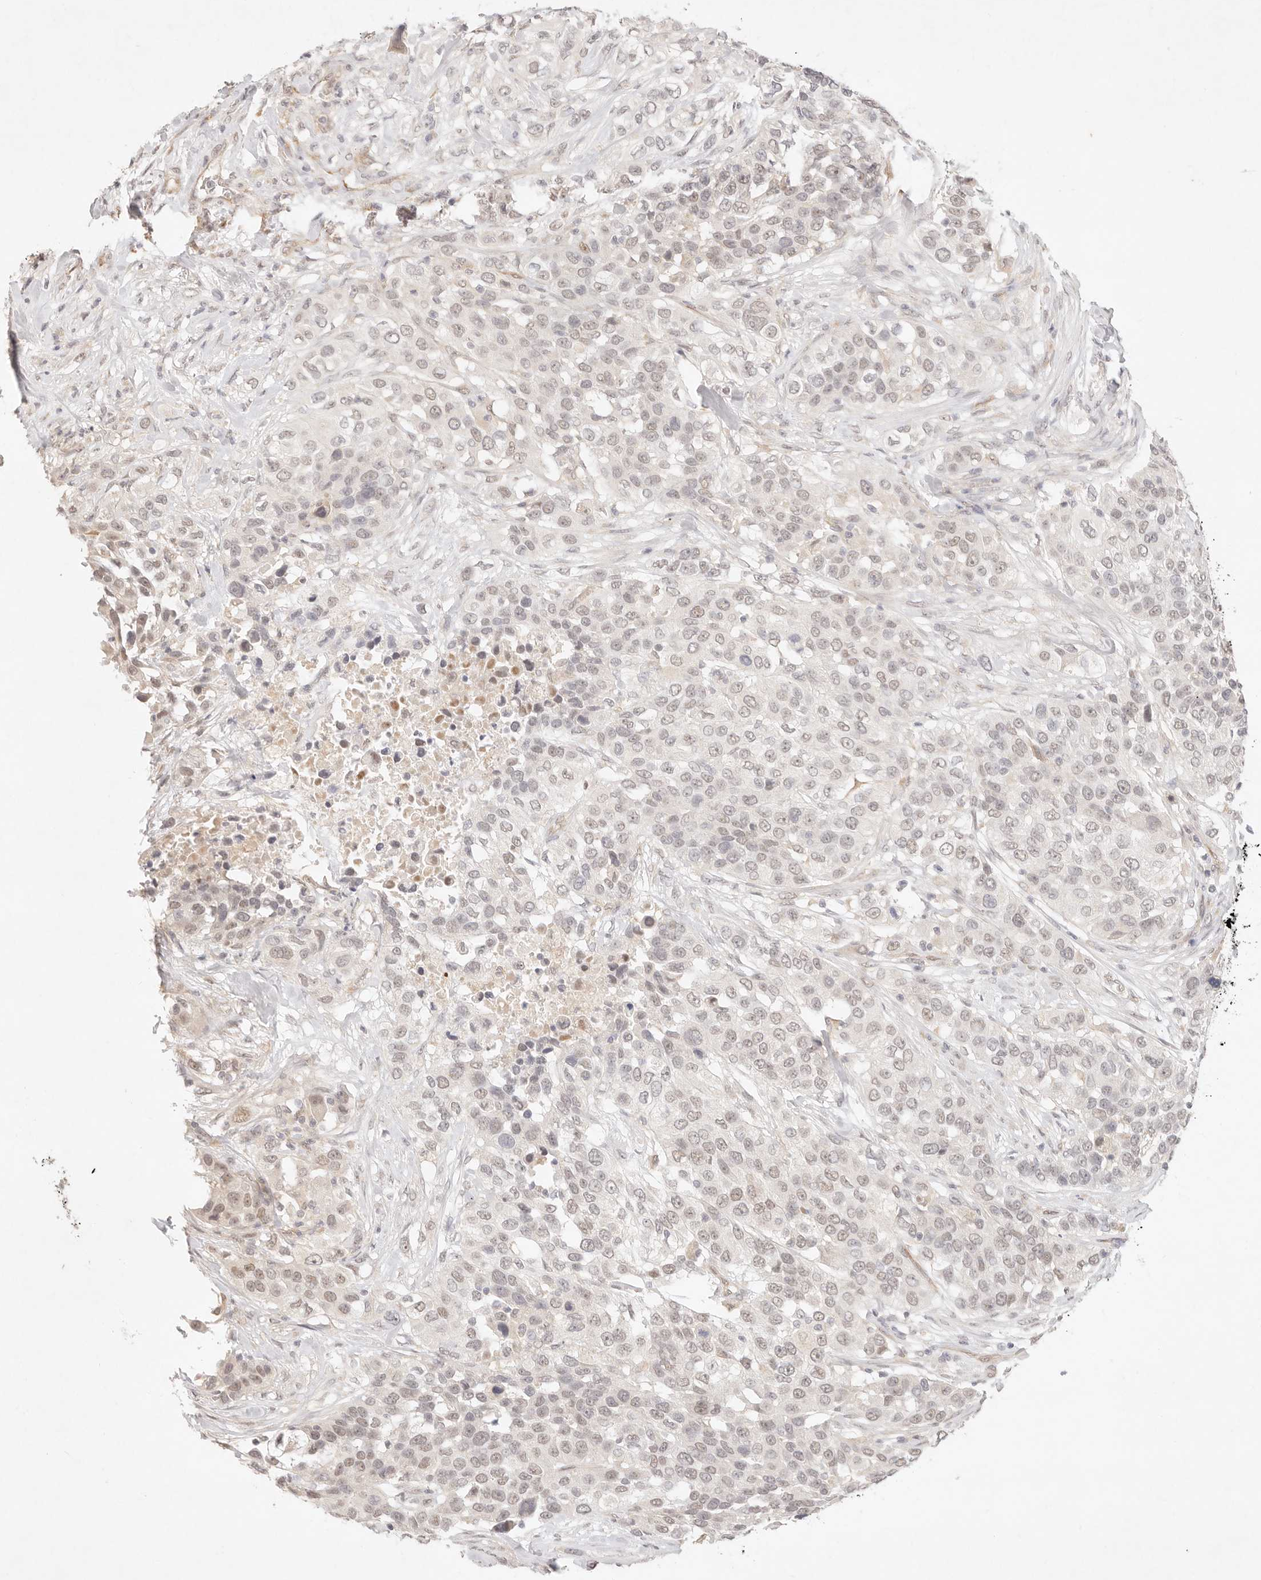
{"staining": {"intensity": "weak", "quantity": "<25%", "location": "nuclear"}, "tissue": "urothelial cancer", "cell_type": "Tumor cells", "image_type": "cancer", "snomed": [{"axis": "morphology", "description": "Urothelial carcinoma, High grade"}, {"axis": "topography", "description": "Urinary bladder"}], "caption": "The IHC image has no significant staining in tumor cells of urothelial cancer tissue.", "gene": "GPR156", "patient": {"sex": "female", "age": 80}}